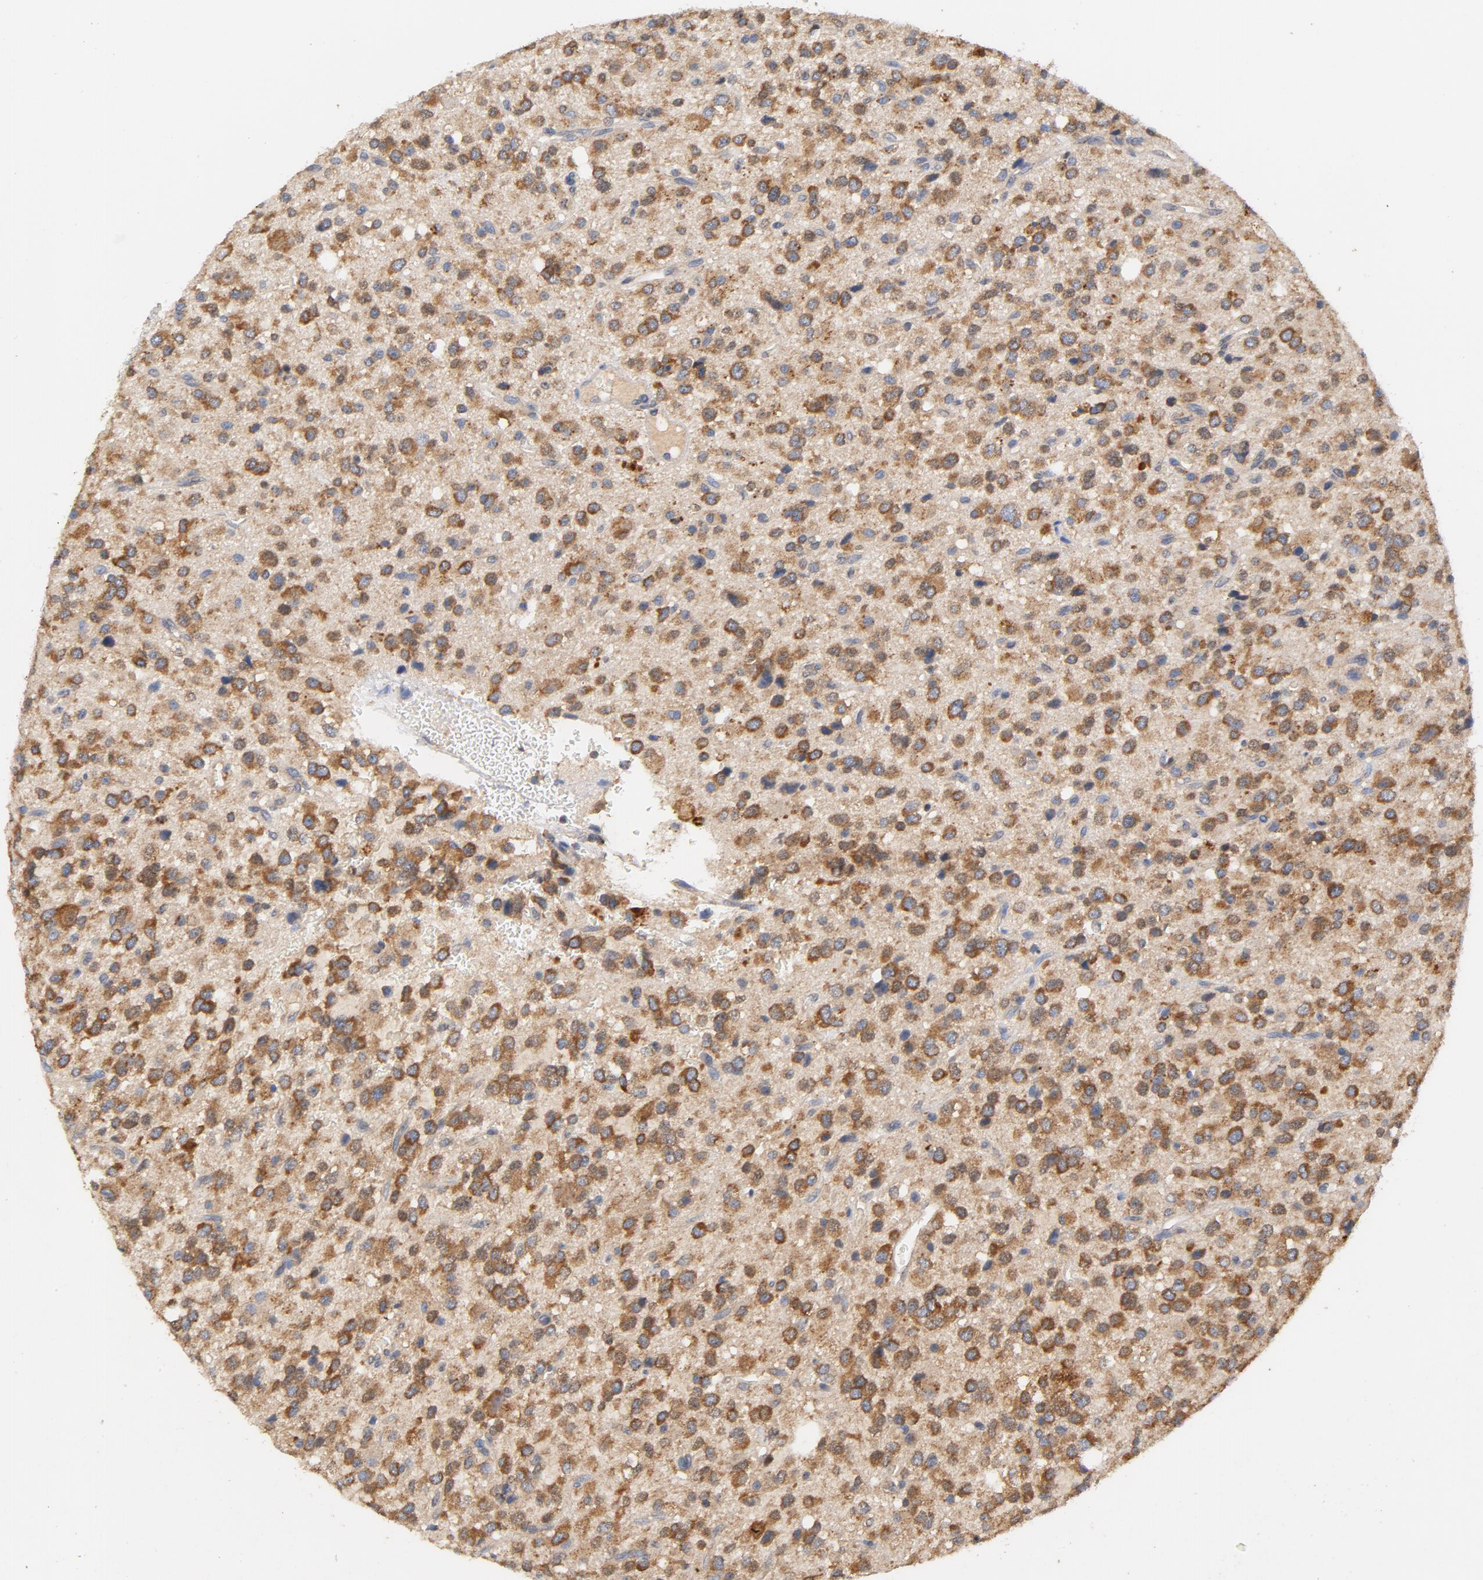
{"staining": {"intensity": "moderate", "quantity": ">75%", "location": "cytoplasmic/membranous"}, "tissue": "glioma", "cell_type": "Tumor cells", "image_type": "cancer", "snomed": [{"axis": "morphology", "description": "Glioma, malignant, High grade"}, {"axis": "topography", "description": "Brain"}], "caption": "A photomicrograph of human glioma stained for a protein demonstrates moderate cytoplasmic/membranous brown staining in tumor cells. The protein is shown in brown color, while the nuclei are stained blue.", "gene": "DDX6", "patient": {"sex": "male", "age": 47}}